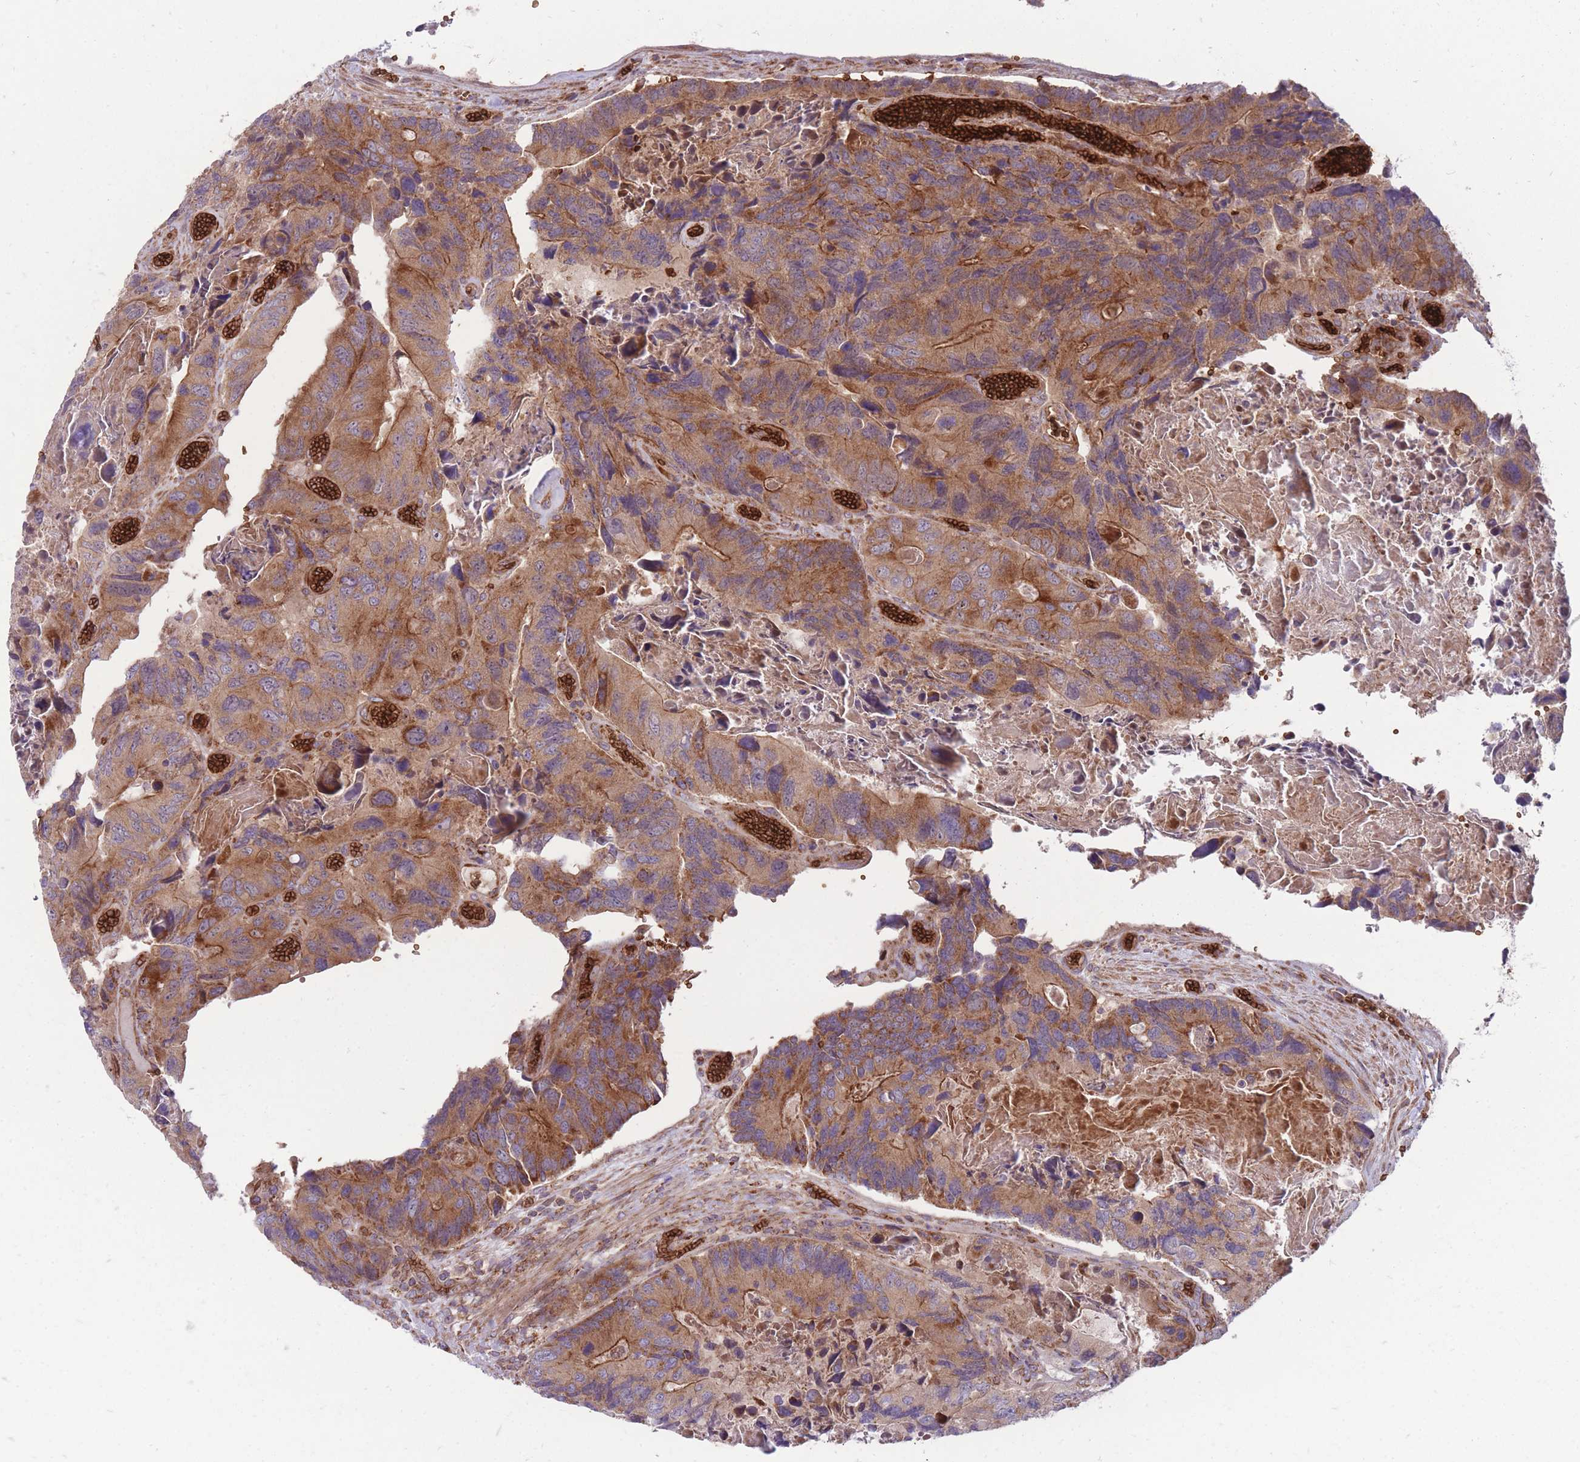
{"staining": {"intensity": "moderate", "quantity": ">75%", "location": "cytoplasmic/membranous"}, "tissue": "colorectal cancer", "cell_type": "Tumor cells", "image_type": "cancer", "snomed": [{"axis": "morphology", "description": "Adenocarcinoma, NOS"}, {"axis": "topography", "description": "Colon"}], "caption": "Immunohistochemical staining of human colorectal adenocarcinoma displays medium levels of moderate cytoplasmic/membranous protein staining in approximately >75% of tumor cells.", "gene": "ANKRD10", "patient": {"sex": "male", "age": 84}}